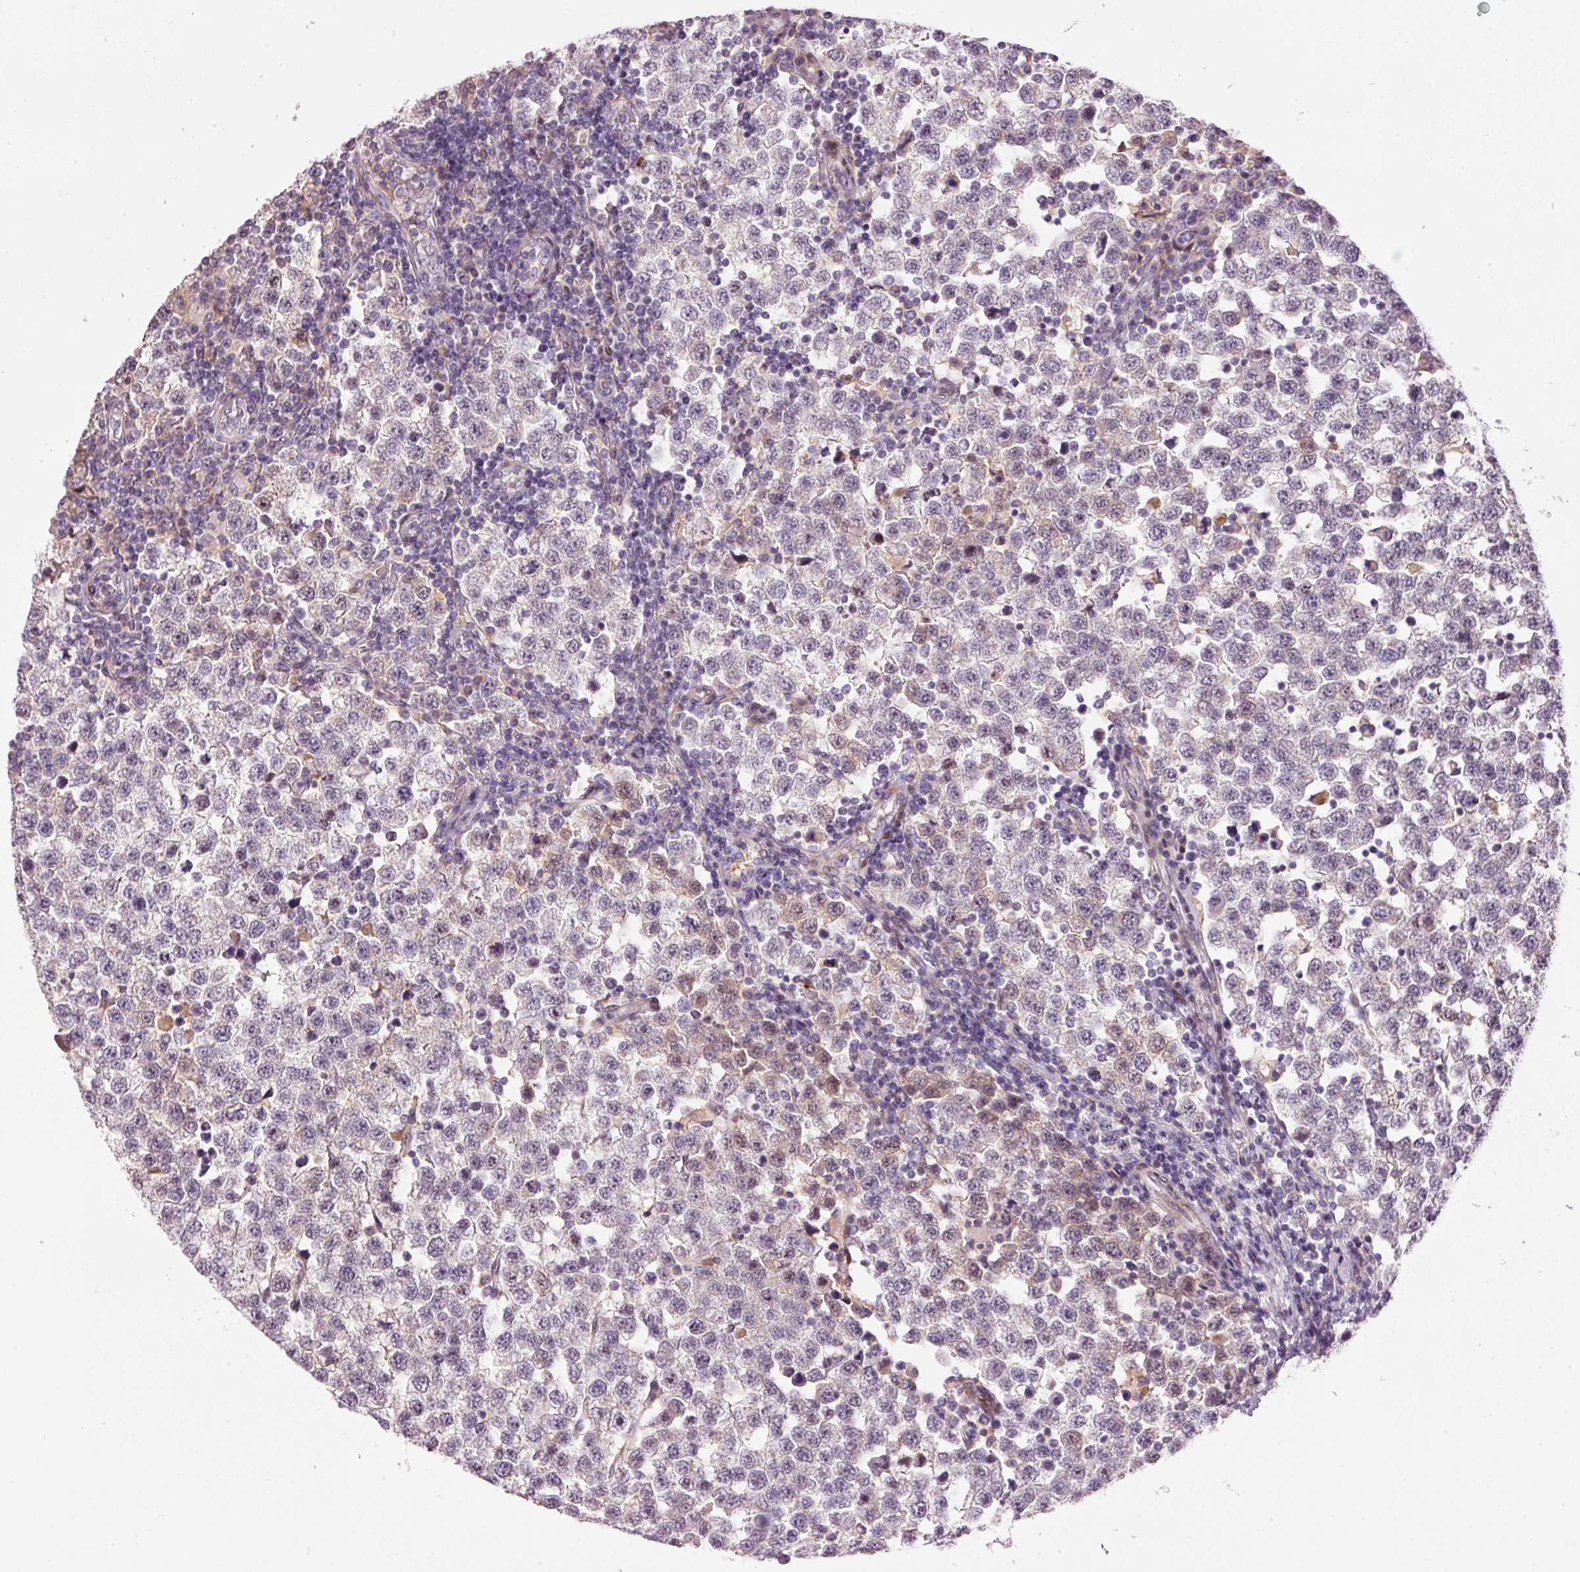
{"staining": {"intensity": "weak", "quantity": "<25%", "location": "nuclear"}, "tissue": "testis cancer", "cell_type": "Tumor cells", "image_type": "cancer", "snomed": [{"axis": "morphology", "description": "Seminoma, NOS"}, {"axis": "topography", "description": "Testis"}], "caption": "Immunohistochemical staining of human testis seminoma displays no significant expression in tumor cells.", "gene": "HNF1A", "patient": {"sex": "male", "age": 34}}